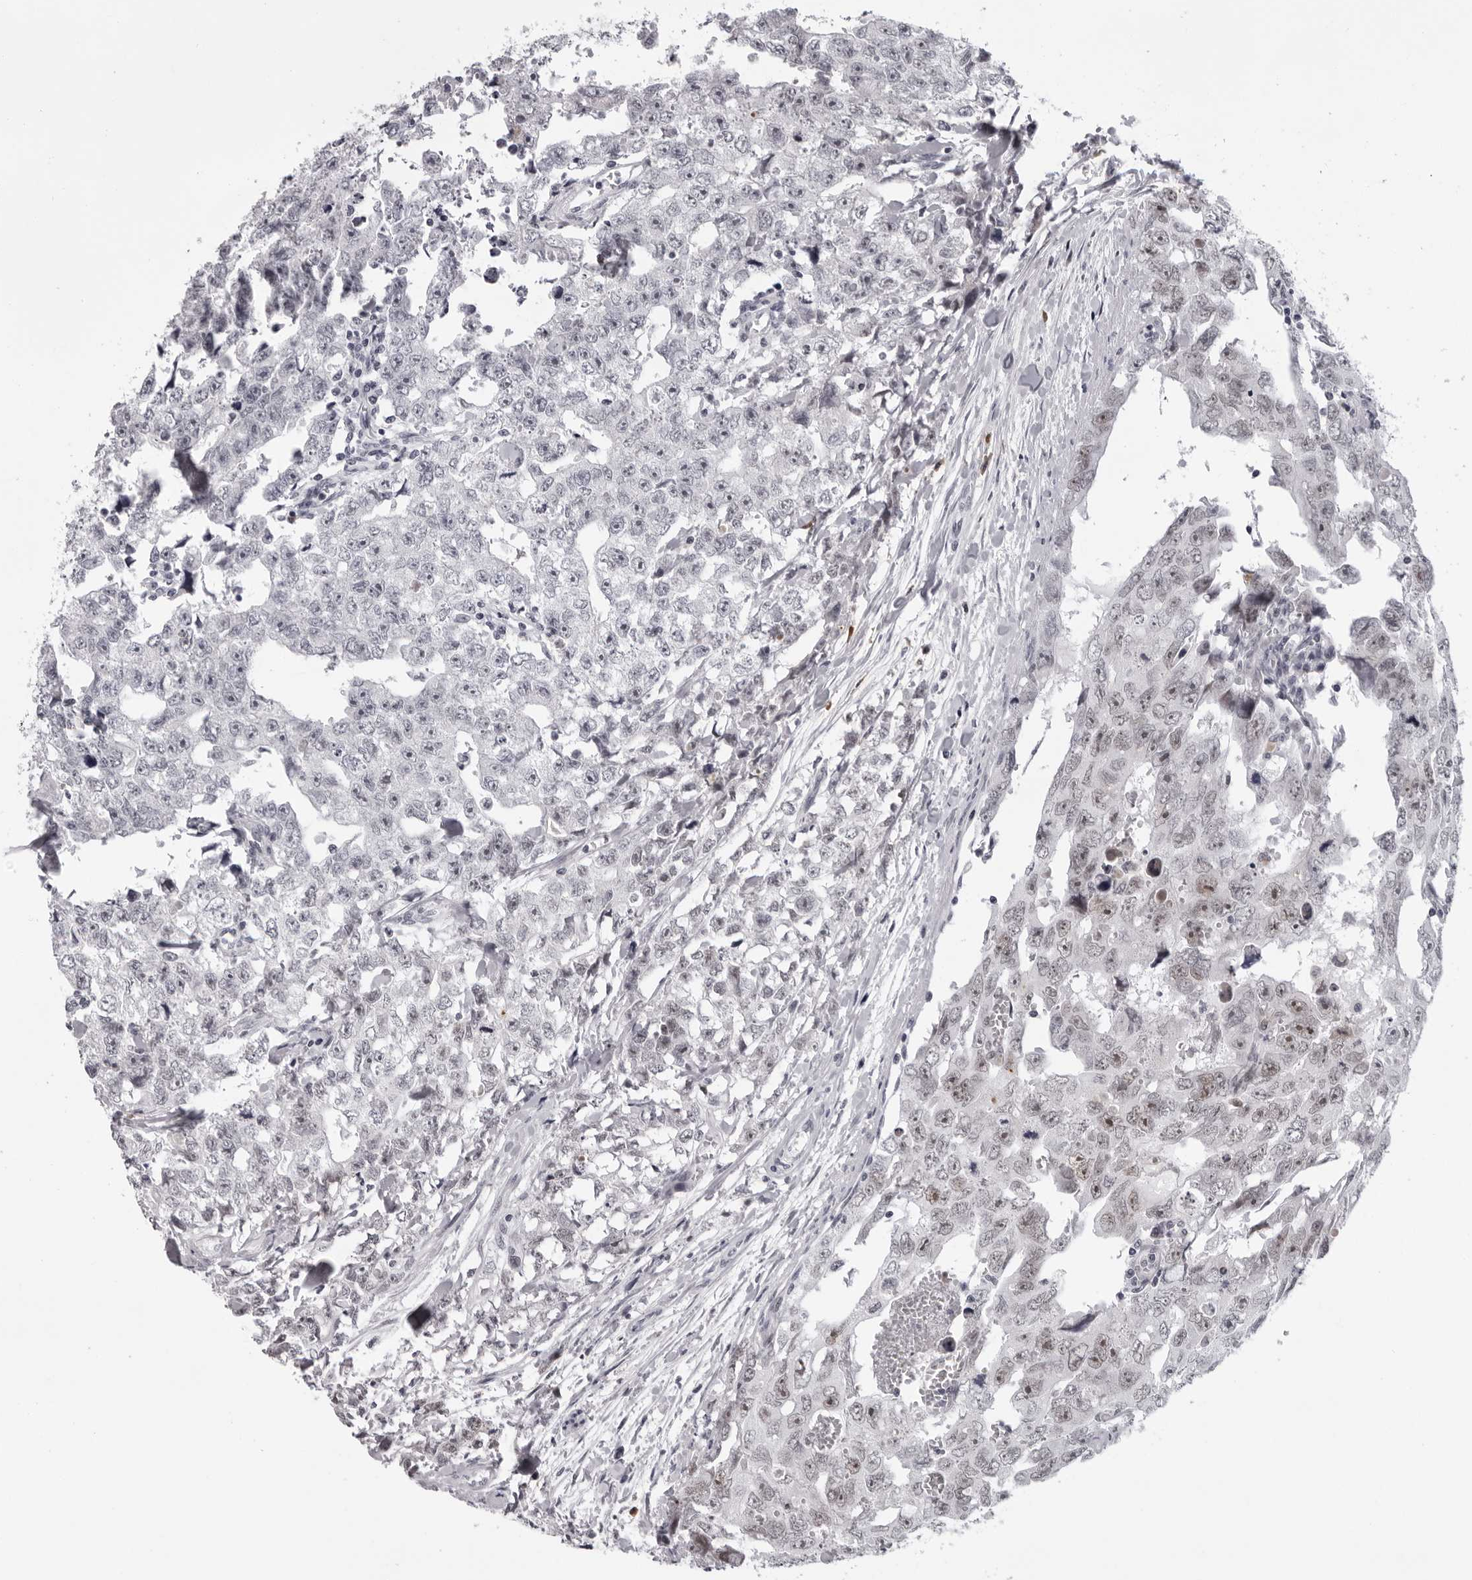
{"staining": {"intensity": "moderate", "quantity": "25%-75%", "location": "nuclear"}, "tissue": "testis cancer", "cell_type": "Tumor cells", "image_type": "cancer", "snomed": [{"axis": "morphology", "description": "Carcinoma, Embryonal, NOS"}, {"axis": "topography", "description": "Testis"}], "caption": "Immunohistochemical staining of human testis cancer (embryonal carcinoma) exhibits medium levels of moderate nuclear expression in about 25%-75% of tumor cells.", "gene": "EXOSC10", "patient": {"sex": "male", "age": 28}}